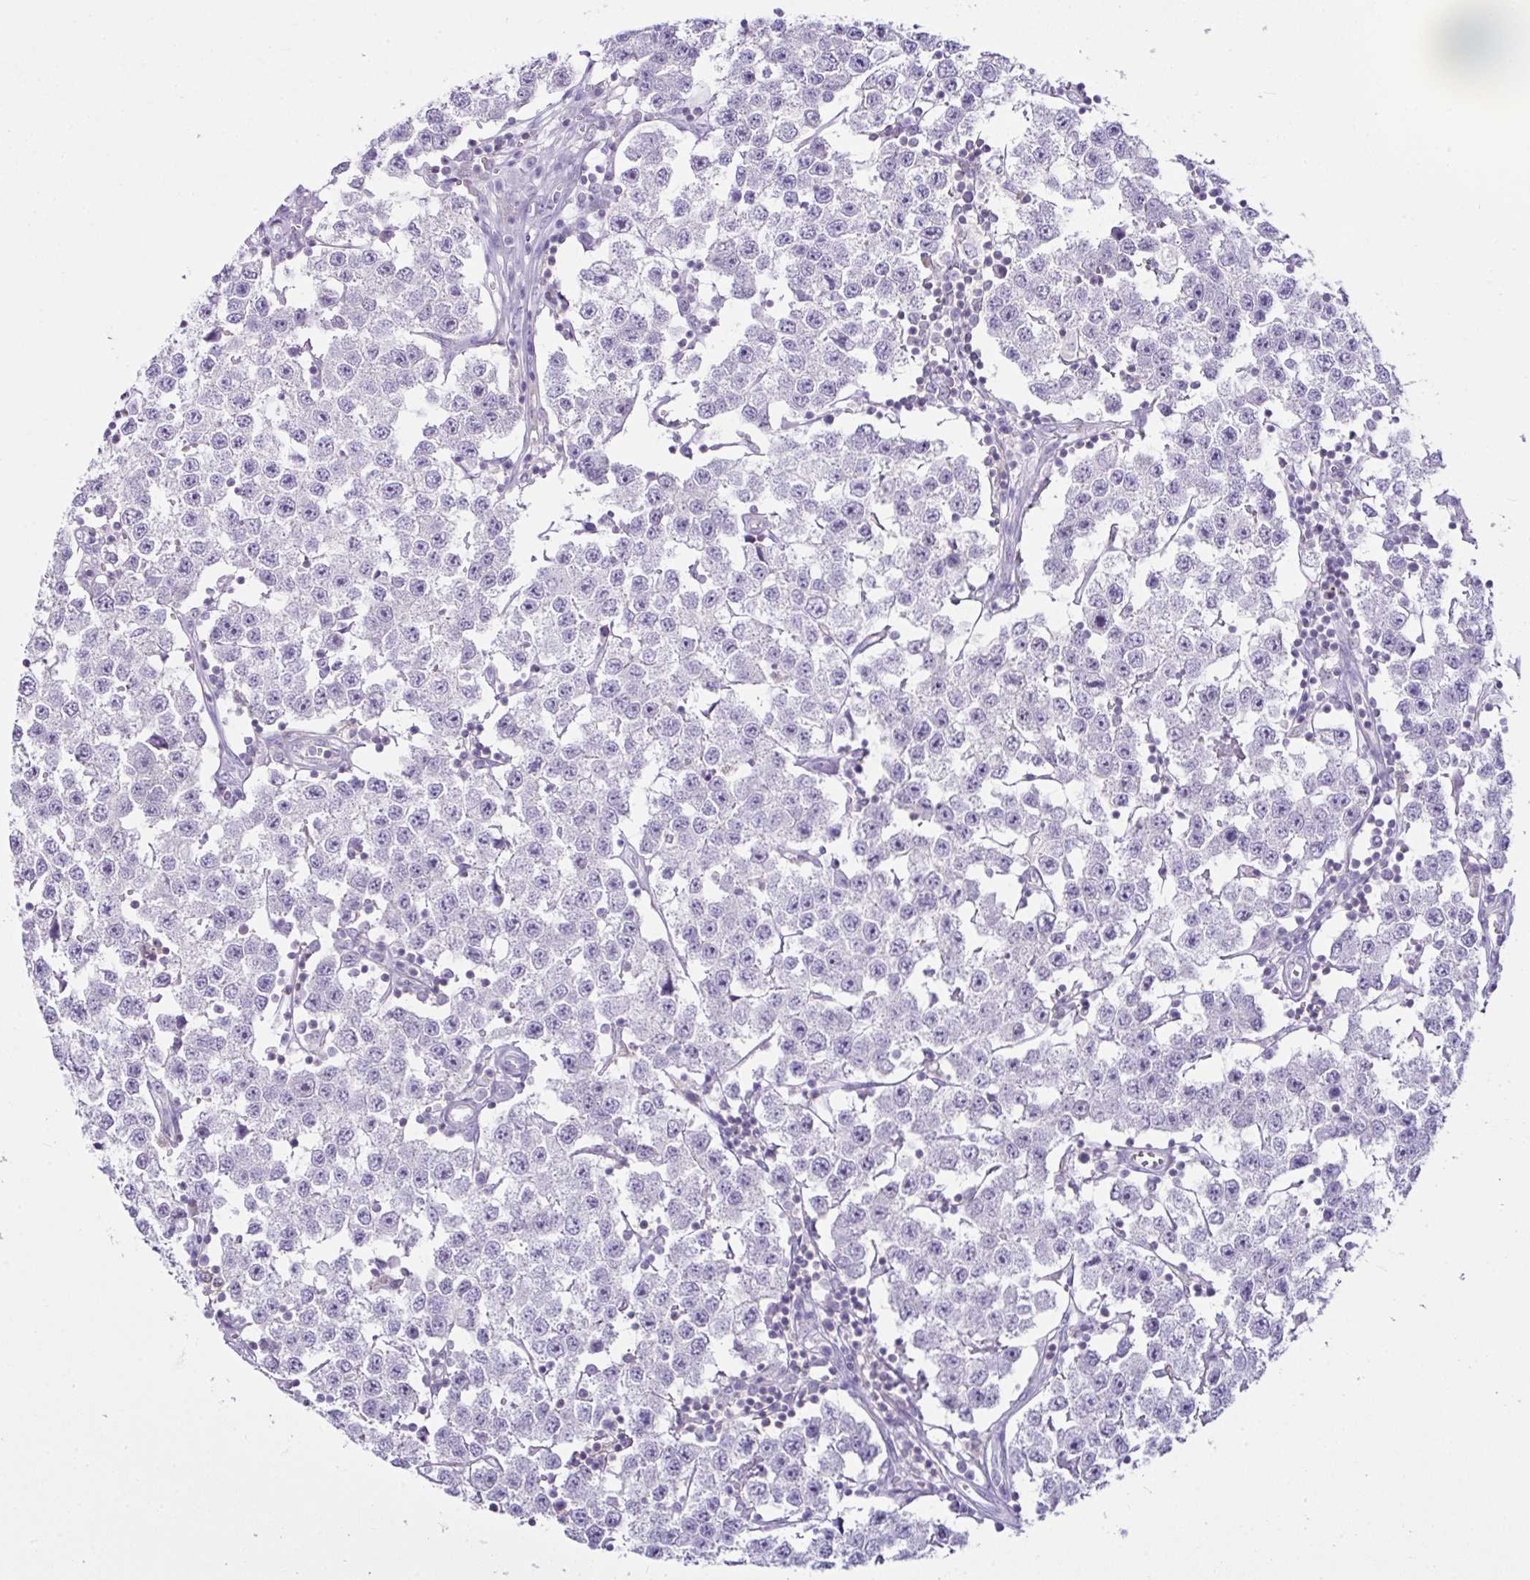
{"staining": {"intensity": "negative", "quantity": "none", "location": "none"}, "tissue": "testis cancer", "cell_type": "Tumor cells", "image_type": "cancer", "snomed": [{"axis": "morphology", "description": "Seminoma, NOS"}, {"axis": "topography", "description": "Testis"}], "caption": "IHC histopathology image of human testis cancer (seminoma) stained for a protein (brown), which displays no positivity in tumor cells.", "gene": "D2HGDH", "patient": {"sex": "male", "age": 34}}